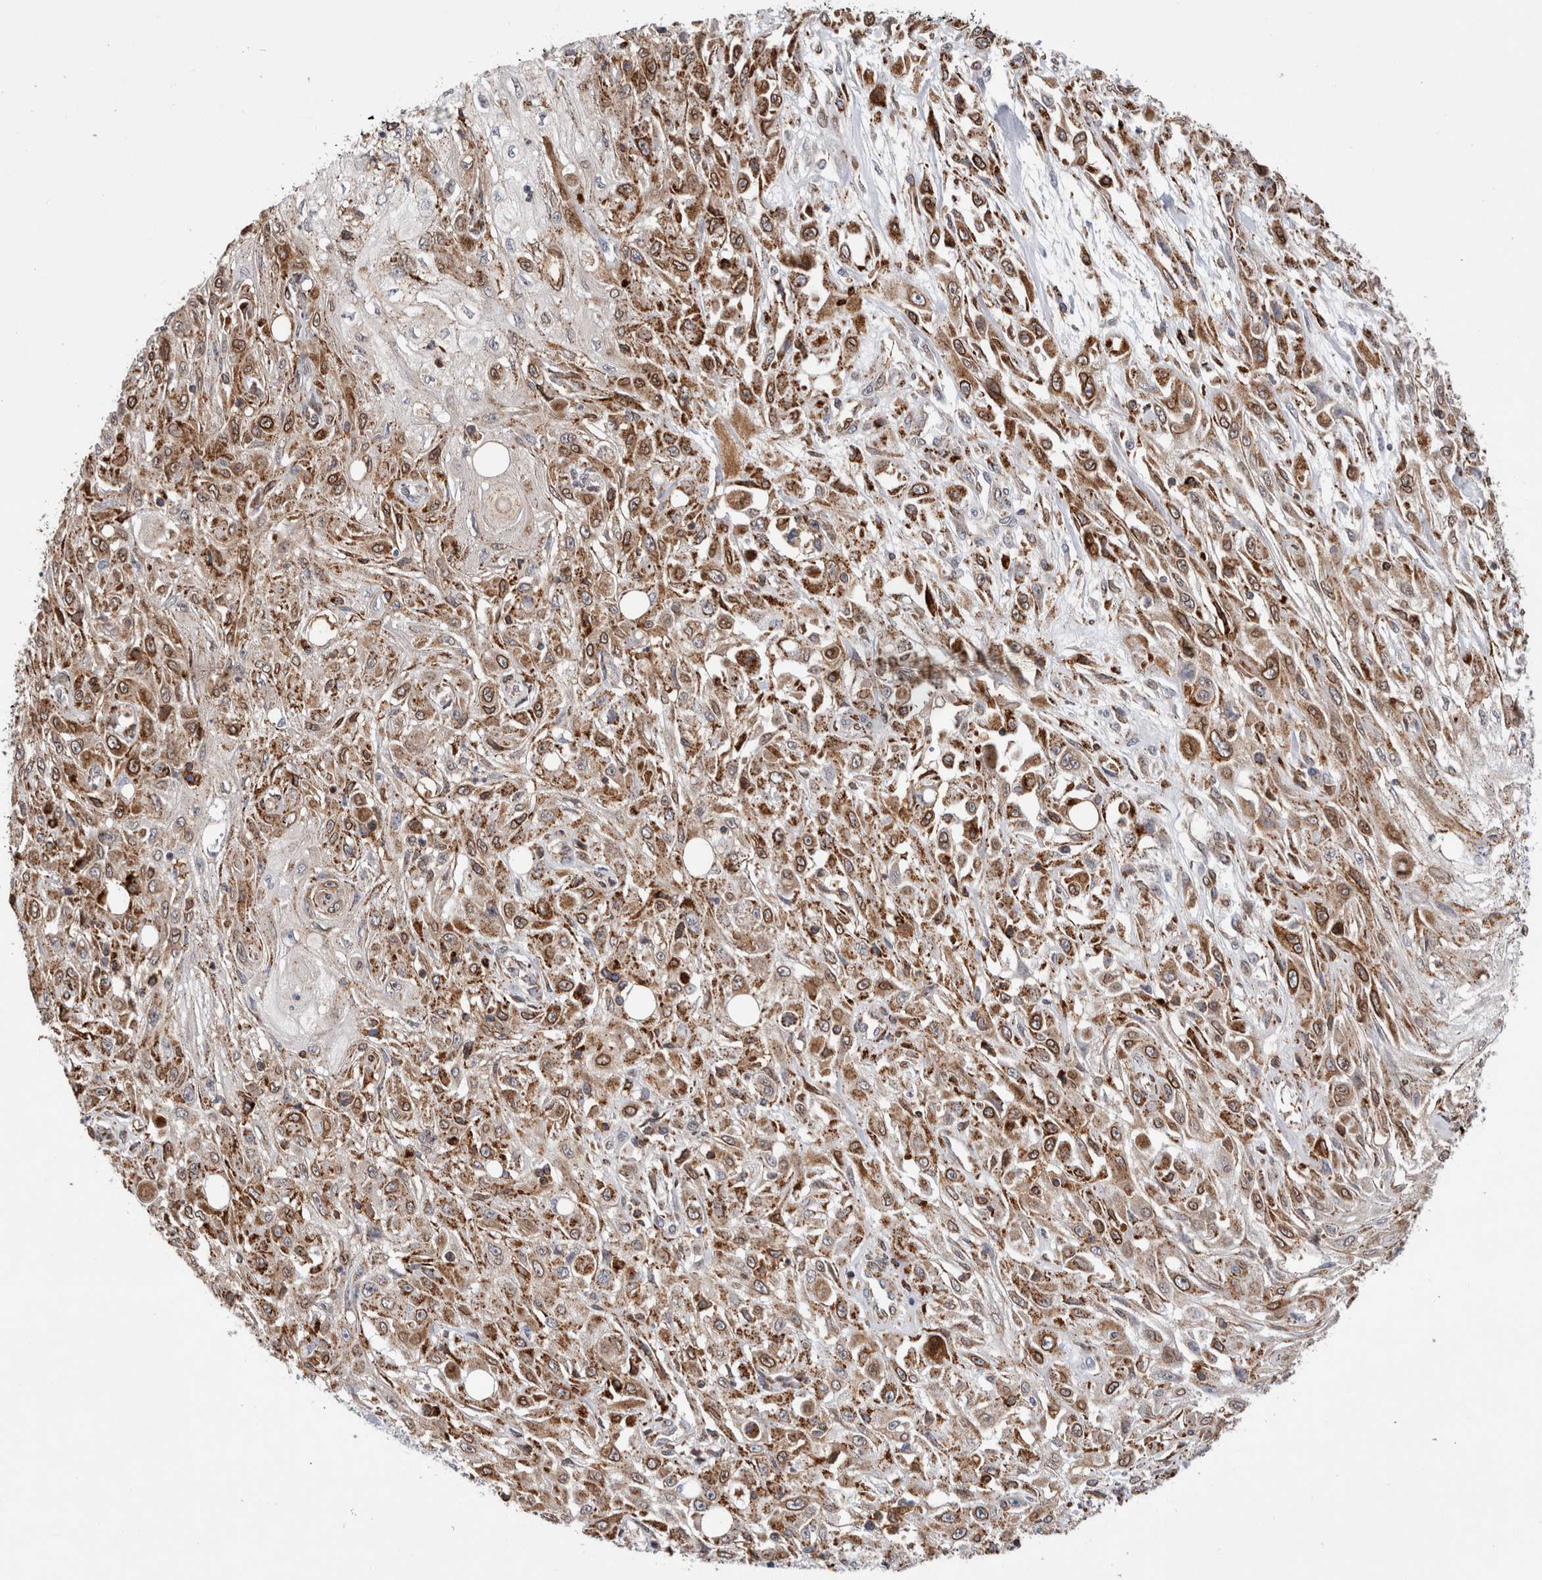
{"staining": {"intensity": "moderate", "quantity": ">75%", "location": "cytoplasmic/membranous"}, "tissue": "skin cancer", "cell_type": "Tumor cells", "image_type": "cancer", "snomed": [{"axis": "morphology", "description": "Squamous cell carcinoma, NOS"}, {"axis": "morphology", "description": "Squamous cell carcinoma, metastatic, NOS"}, {"axis": "topography", "description": "Skin"}, {"axis": "topography", "description": "Lymph node"}], "caption": "Moderate cytoplasmic/membranous protein staining is identified in about >75% of tumor cells in skin cancer.", "gene": "CCDC88B", "patient": {"sex": "male", "age": 75}}